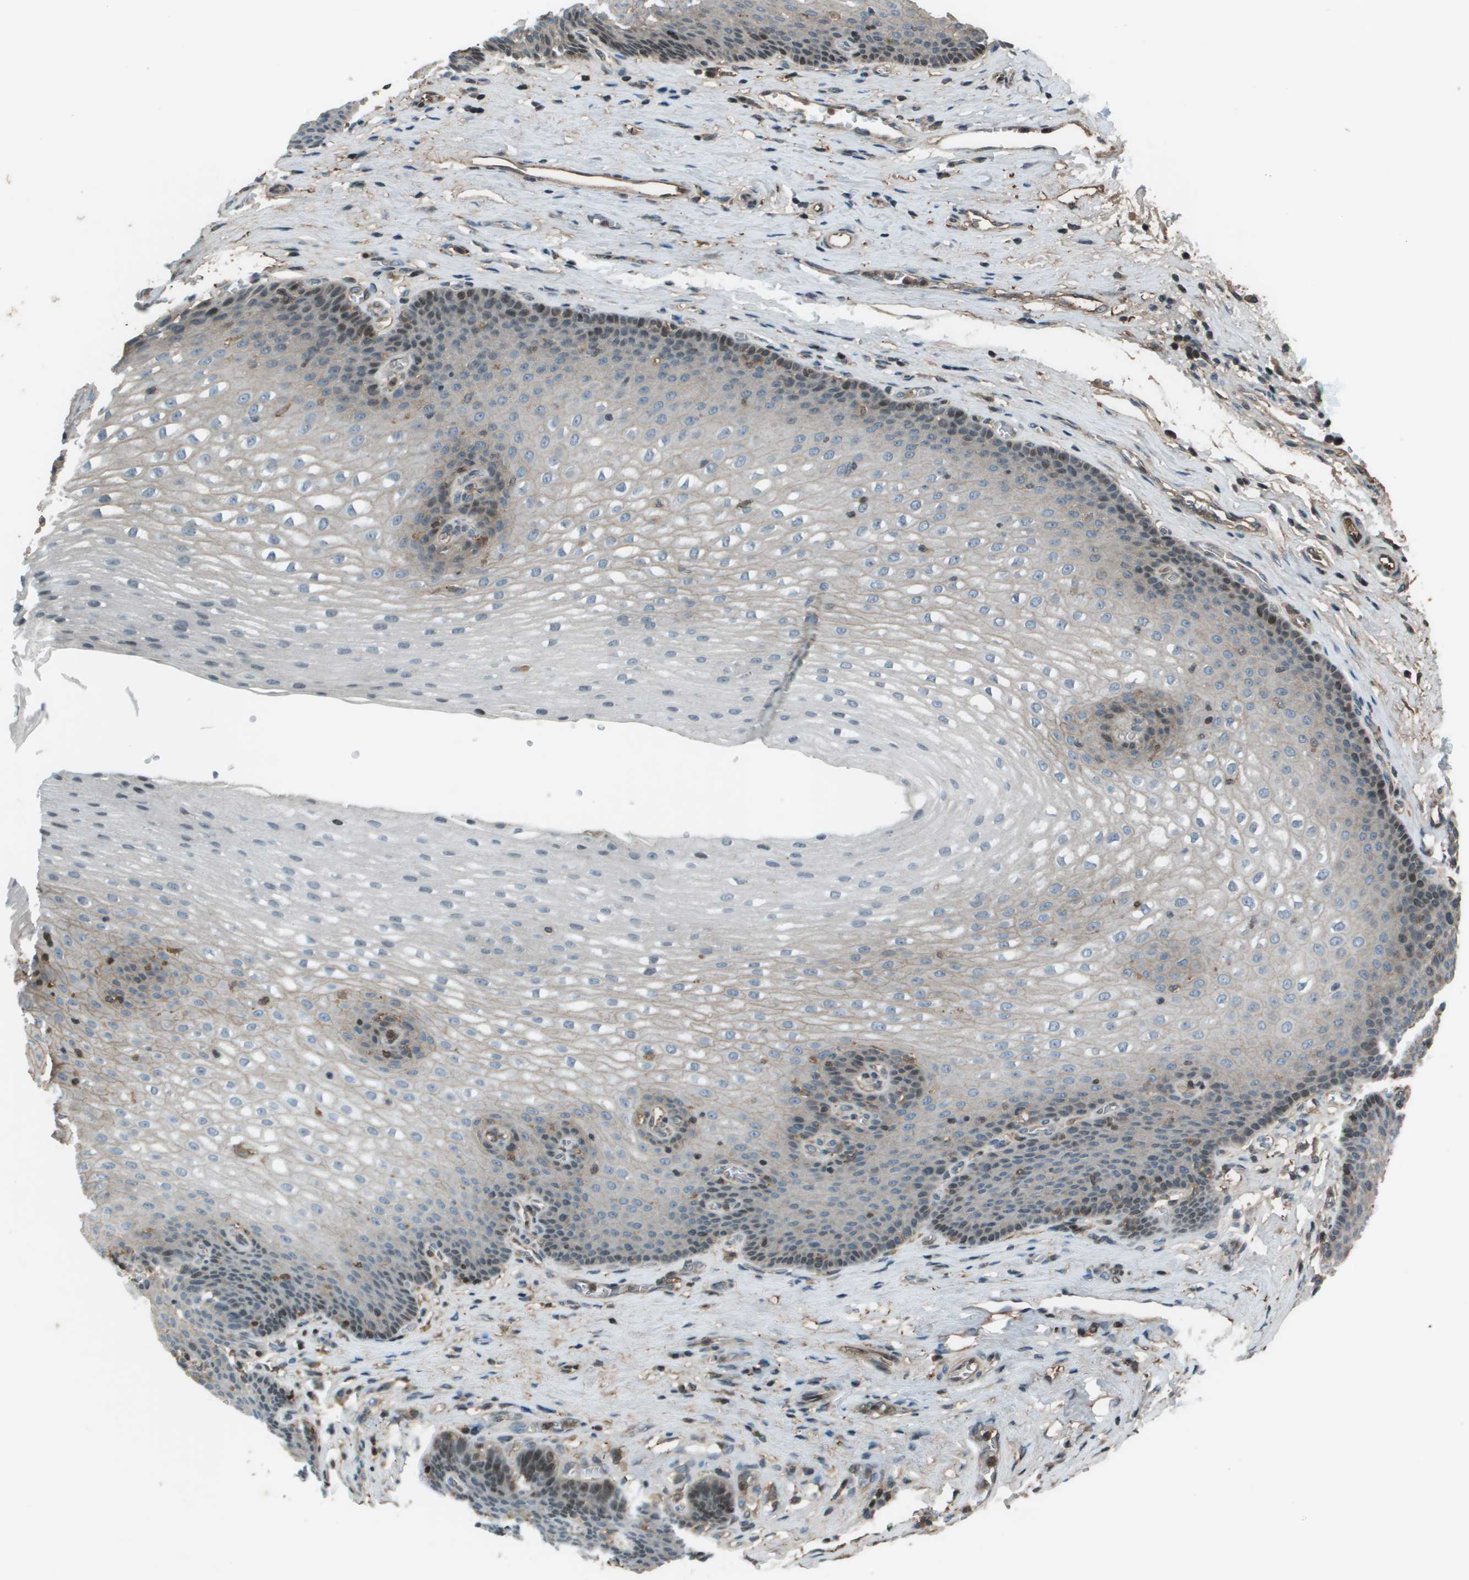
{"staining": {"intensity": "weak", "quantity": "<25%", "location": "nuclear"}, "tissue": "esophagus", "cell_type": "Squamous epithelial cells", "image_type": "normal", "snomed": [{"axis": "morphology", "description": "Normal tissue, NOS"}, {"axis": "topography", "description": "Esophagus"}], "caption": "Squamous epithelial cells are negative for brown protein staining in benign esophagus. Brightfield microscopy of immunohistochemistry stained with DAB (brown) and hematoxylin (blue), captured at high magnification.", "gene": "CXCL12", "patient": {"sex": "male", "age": 48}}